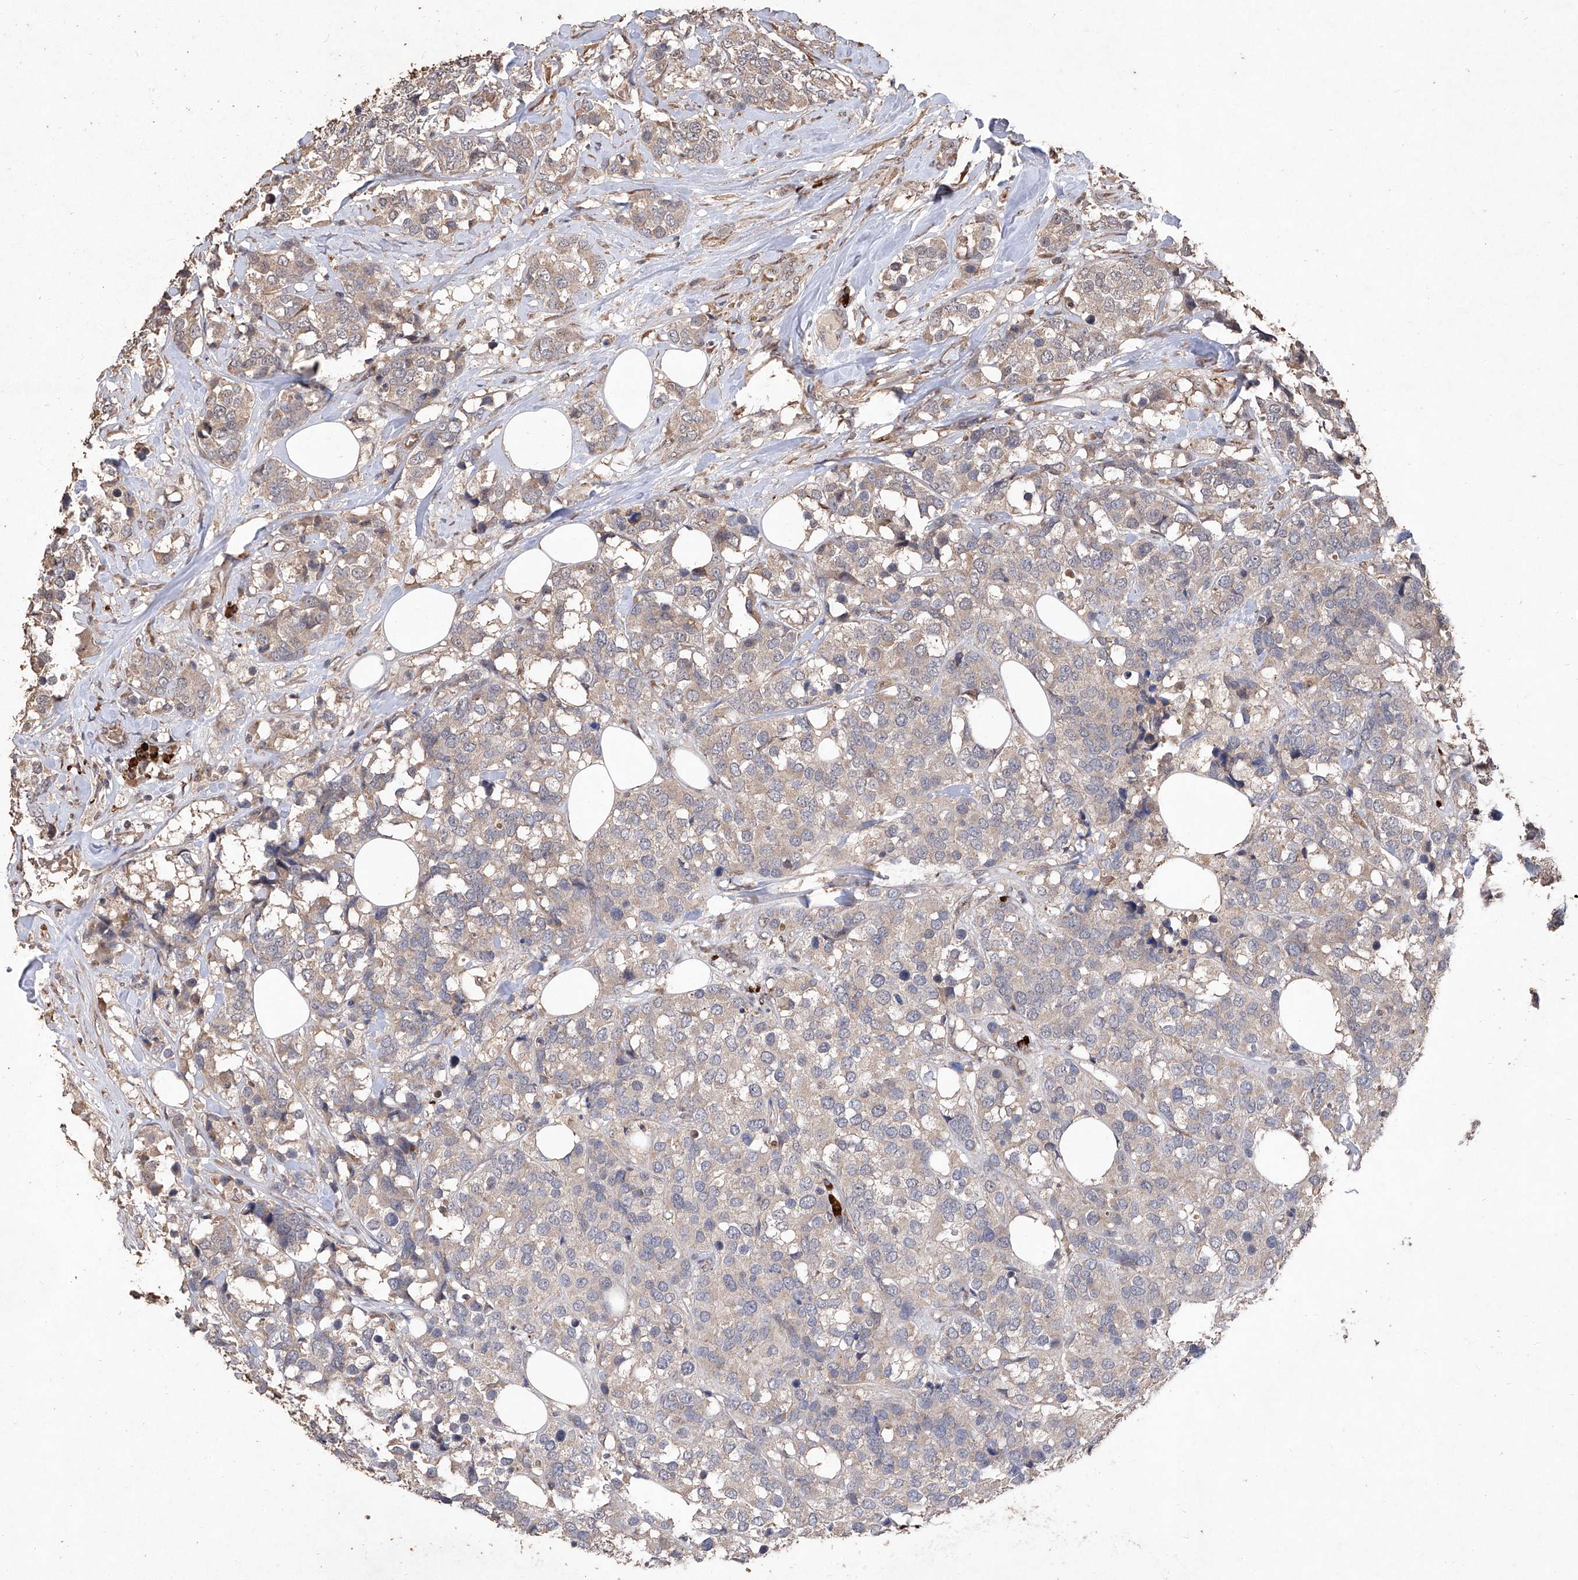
{"staining": {"intensity": "weak", "quantity": ">75%", "location": "cytoplasmic/membranous"}, "tissue": "breast cancer", "cell_type": "Tumor cells", "image_type": "cancer", "snomed": [{"axis": "morphology", "description": "Lobular carcinoma"}, {"axis": "topography", "description": "Breast"}], "caption": "Lobular carcinoma (breast) tissue demonstrates weak cytoplasmic/membranous expression in about >75% of tumor cells, visualized by immunohistochemistry.", "gene": "EML1", "patient": {"sex": "female", "age": 59}}